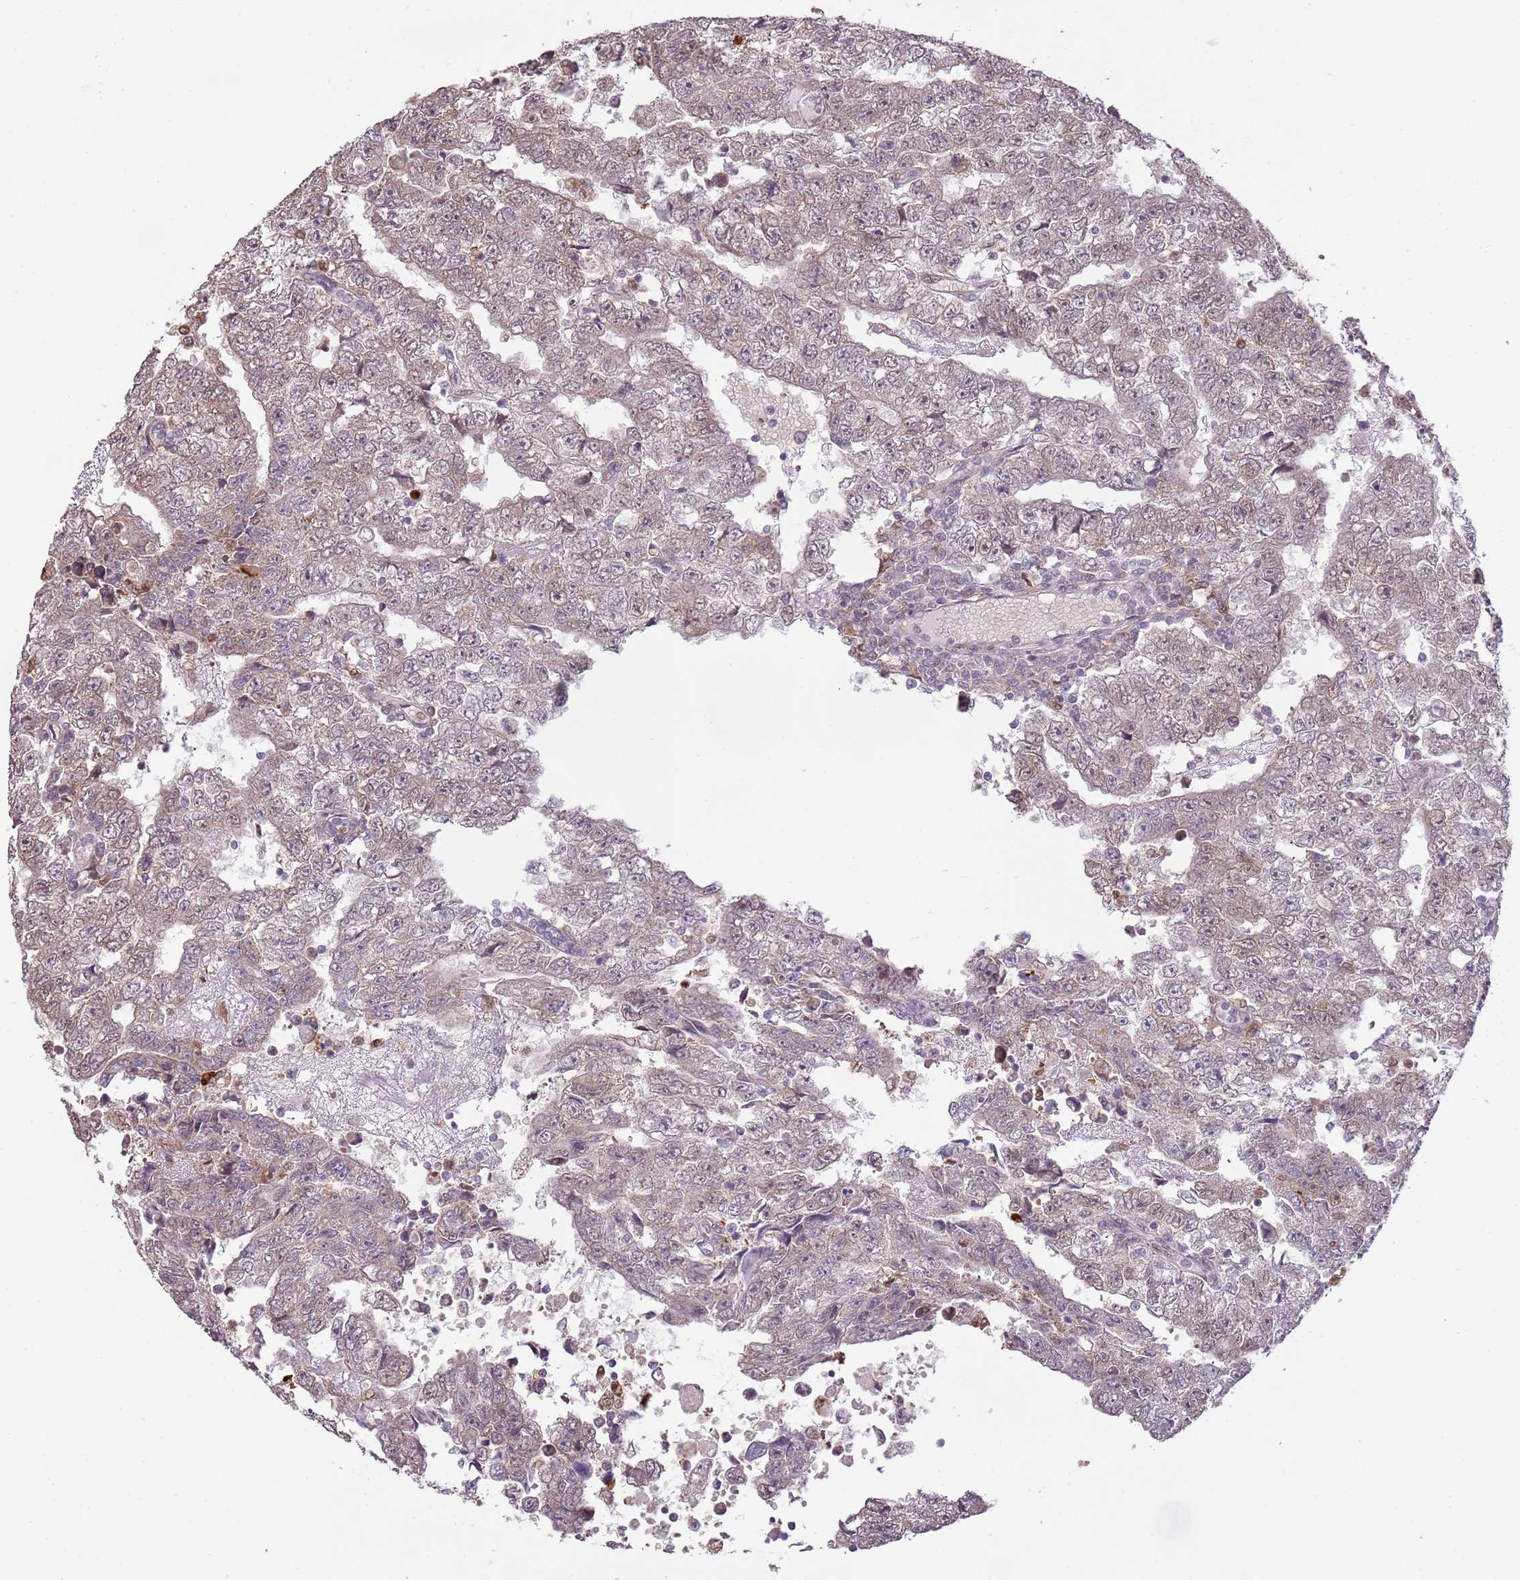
{"staining": {"intensity": "negative", "quantity": "none", "location": "none"}, "tissue": "testis cancer", "cell_type": "Tumor cells", "image_type": "cancer", "snomed": [{"axis": "morphology", "description": "Carcinoma, Embryonal, NOS"}, {"axis": "topography", "description": "Testis"}], "caption": "A high-resolution photomicrograph shows immunohistochemistry staining of embryonal carcinoma (testis), which exhibits no significant positivity in tumor cells. (Brightfield microscopy of DAB (3,3'-diaminobenzidine) immunohistochemistry (IHC) at high magnification).", "gene": "AMIGO1", "patient": {"sex": "male", "age": 25}}